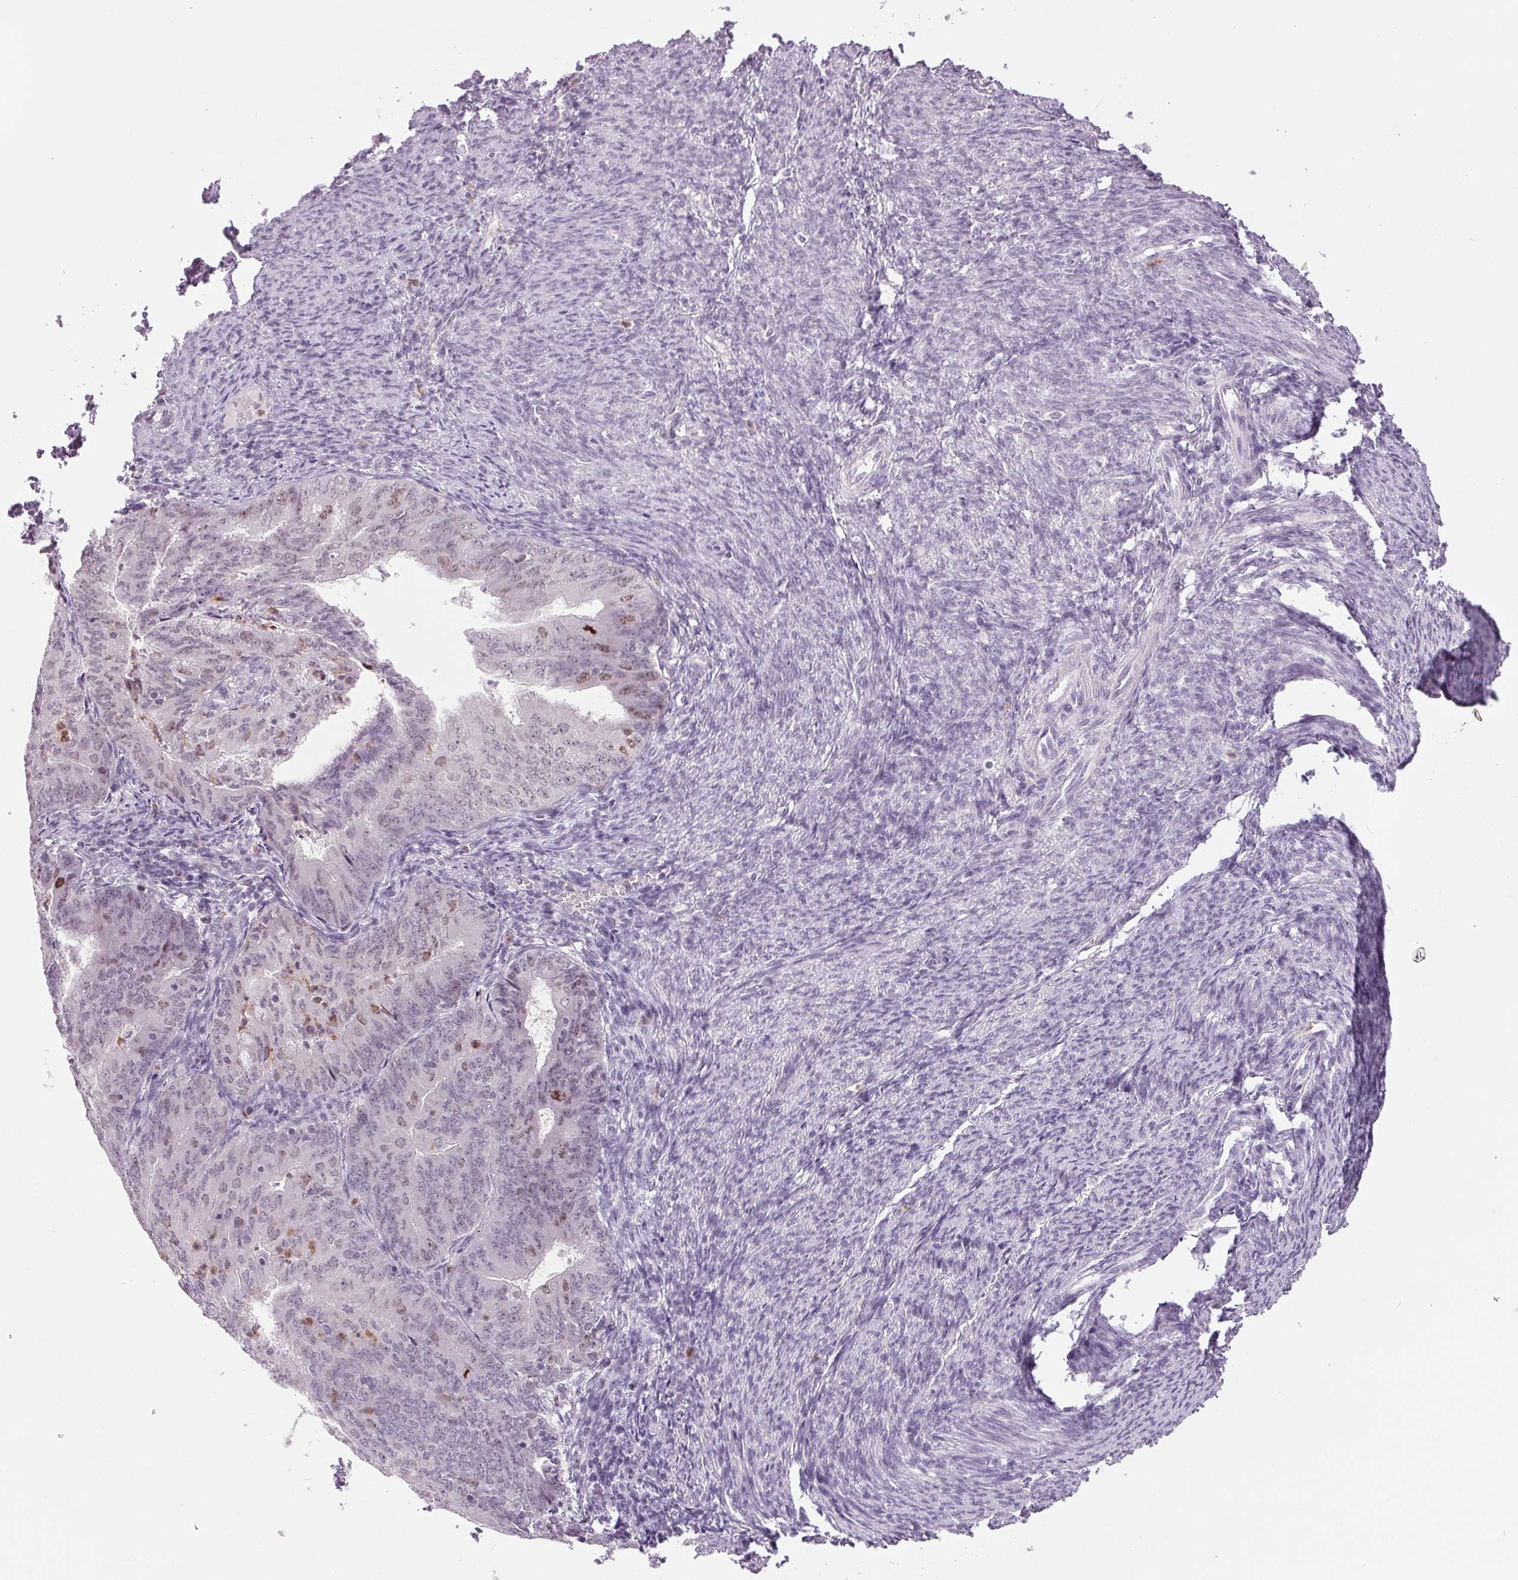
{"staining": {"intensity": "moderate", "quantity": "<25%", "location": "nuclear"}, "tissue": "endometrial cancer", "cell_type": "Tumor cells", "image_type": "cancer", "snomed": [{"axis": "morphology", "description": "Adenocarcinoma, NOS"}, {"axis": "topography", "description": "Endometrium"}], "caption": "Immunohistochemistry (IHC) photomicrograph of neoplastic tissue: human adenocarcinoma (endometrial) stained using IHC demonstrates low levels of moderate protein expression localized specifically in the nuclear of tumor cells, appearing as a nuclear brown color.", "gene": "SMIM6", "patient": {"sex": "female", "age": 57}}